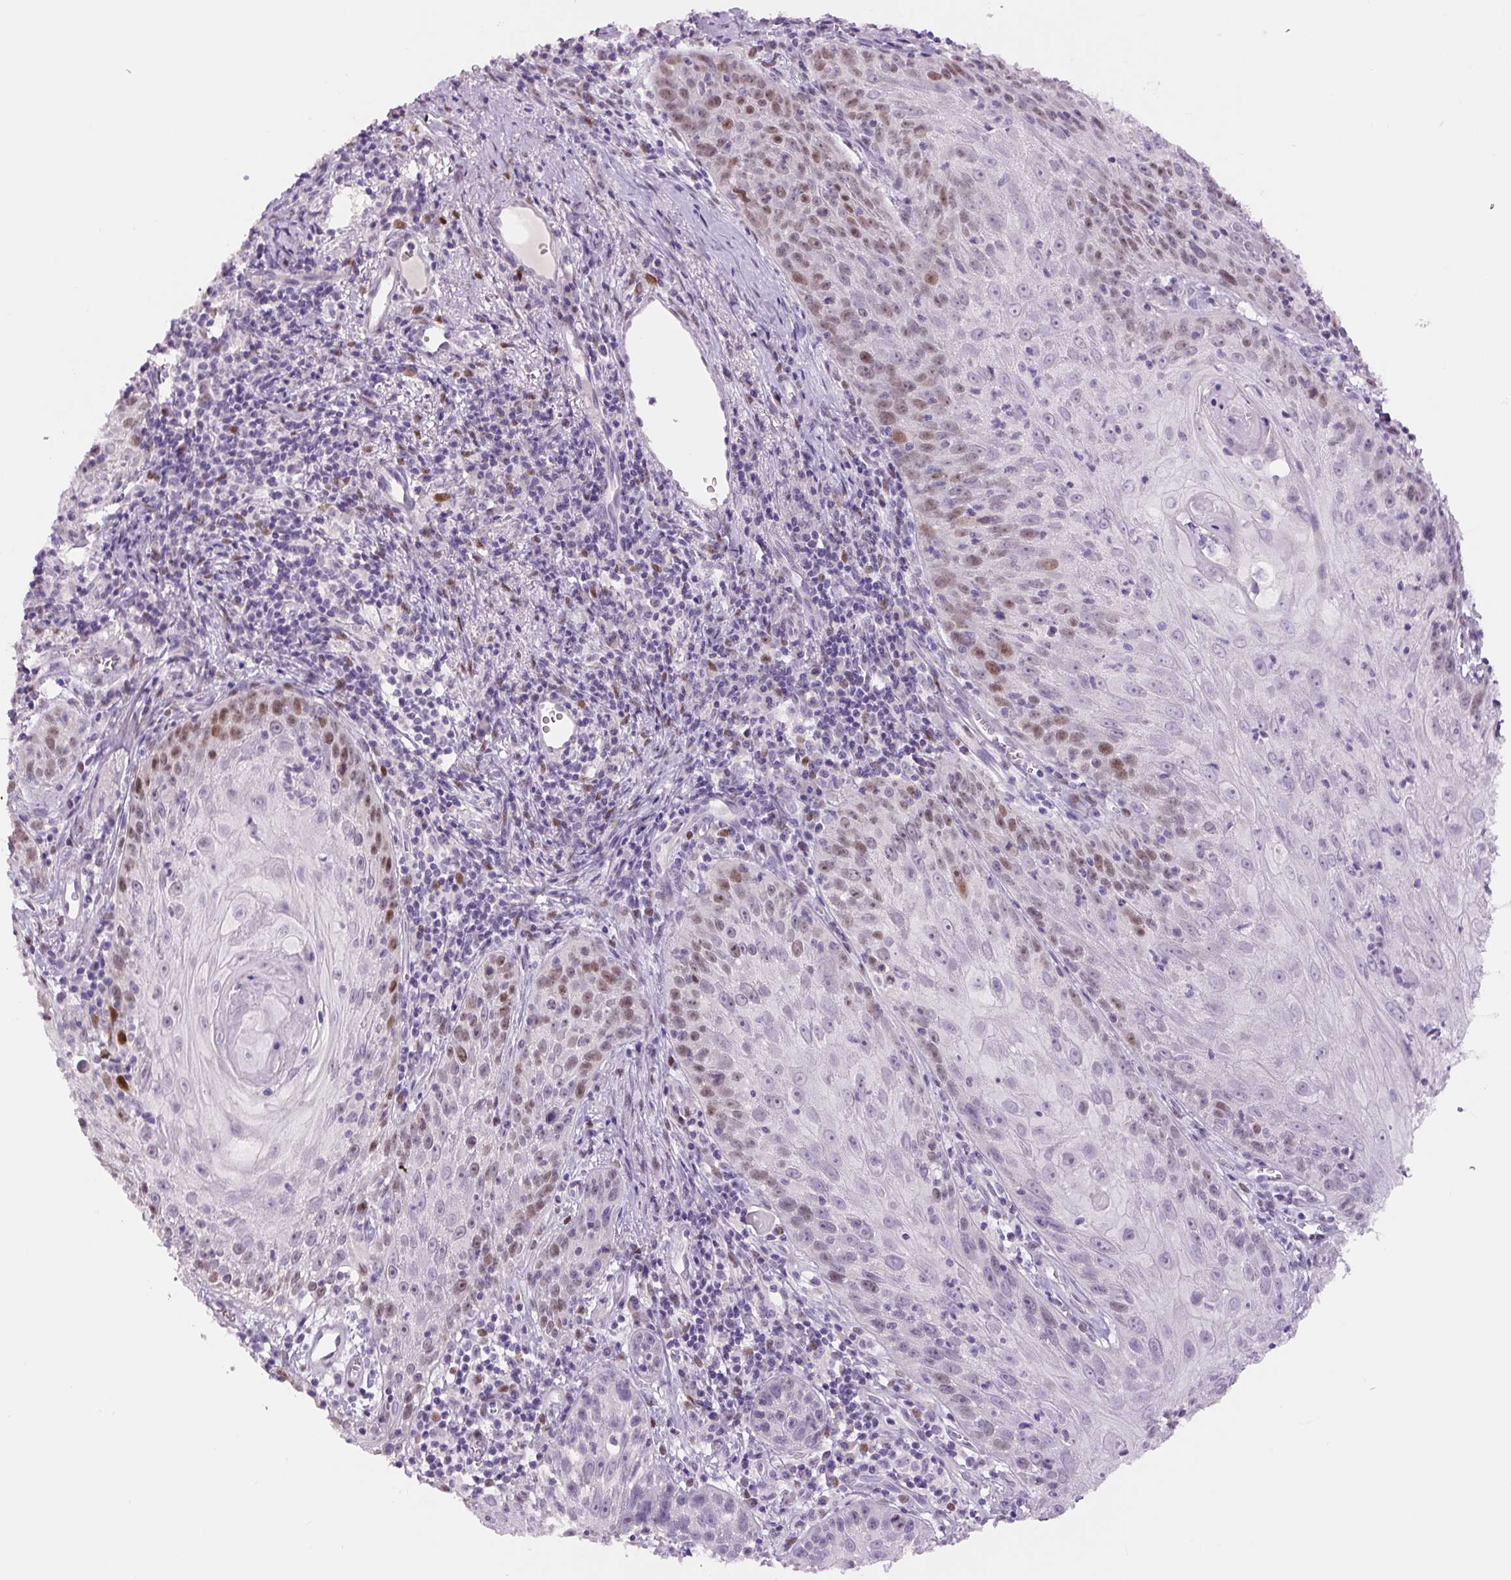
{"staining": {"intensity": "moderate", "quantity": "25%-75%", "location": "nuclear"}, "tissue": "skin cancer", "cell_type": "Tumor cells", "image_type": "cancer", "snomed": [{"axis": "morphology", "description": "Squamous cell carcinoma, NOS"}, {"axis": "topography", "description": "Skin"}, {"axis": "topography", "description": "Vulva"}], "caption": "Squamous cell carcinoma (skin) was stained to show a protein in brown. There is medium levels of moderate nuclear expression in approximately 25%-75% of tumor cells.", "gene": "SIX1", "patient": {"sex": "female", "age": 76}}